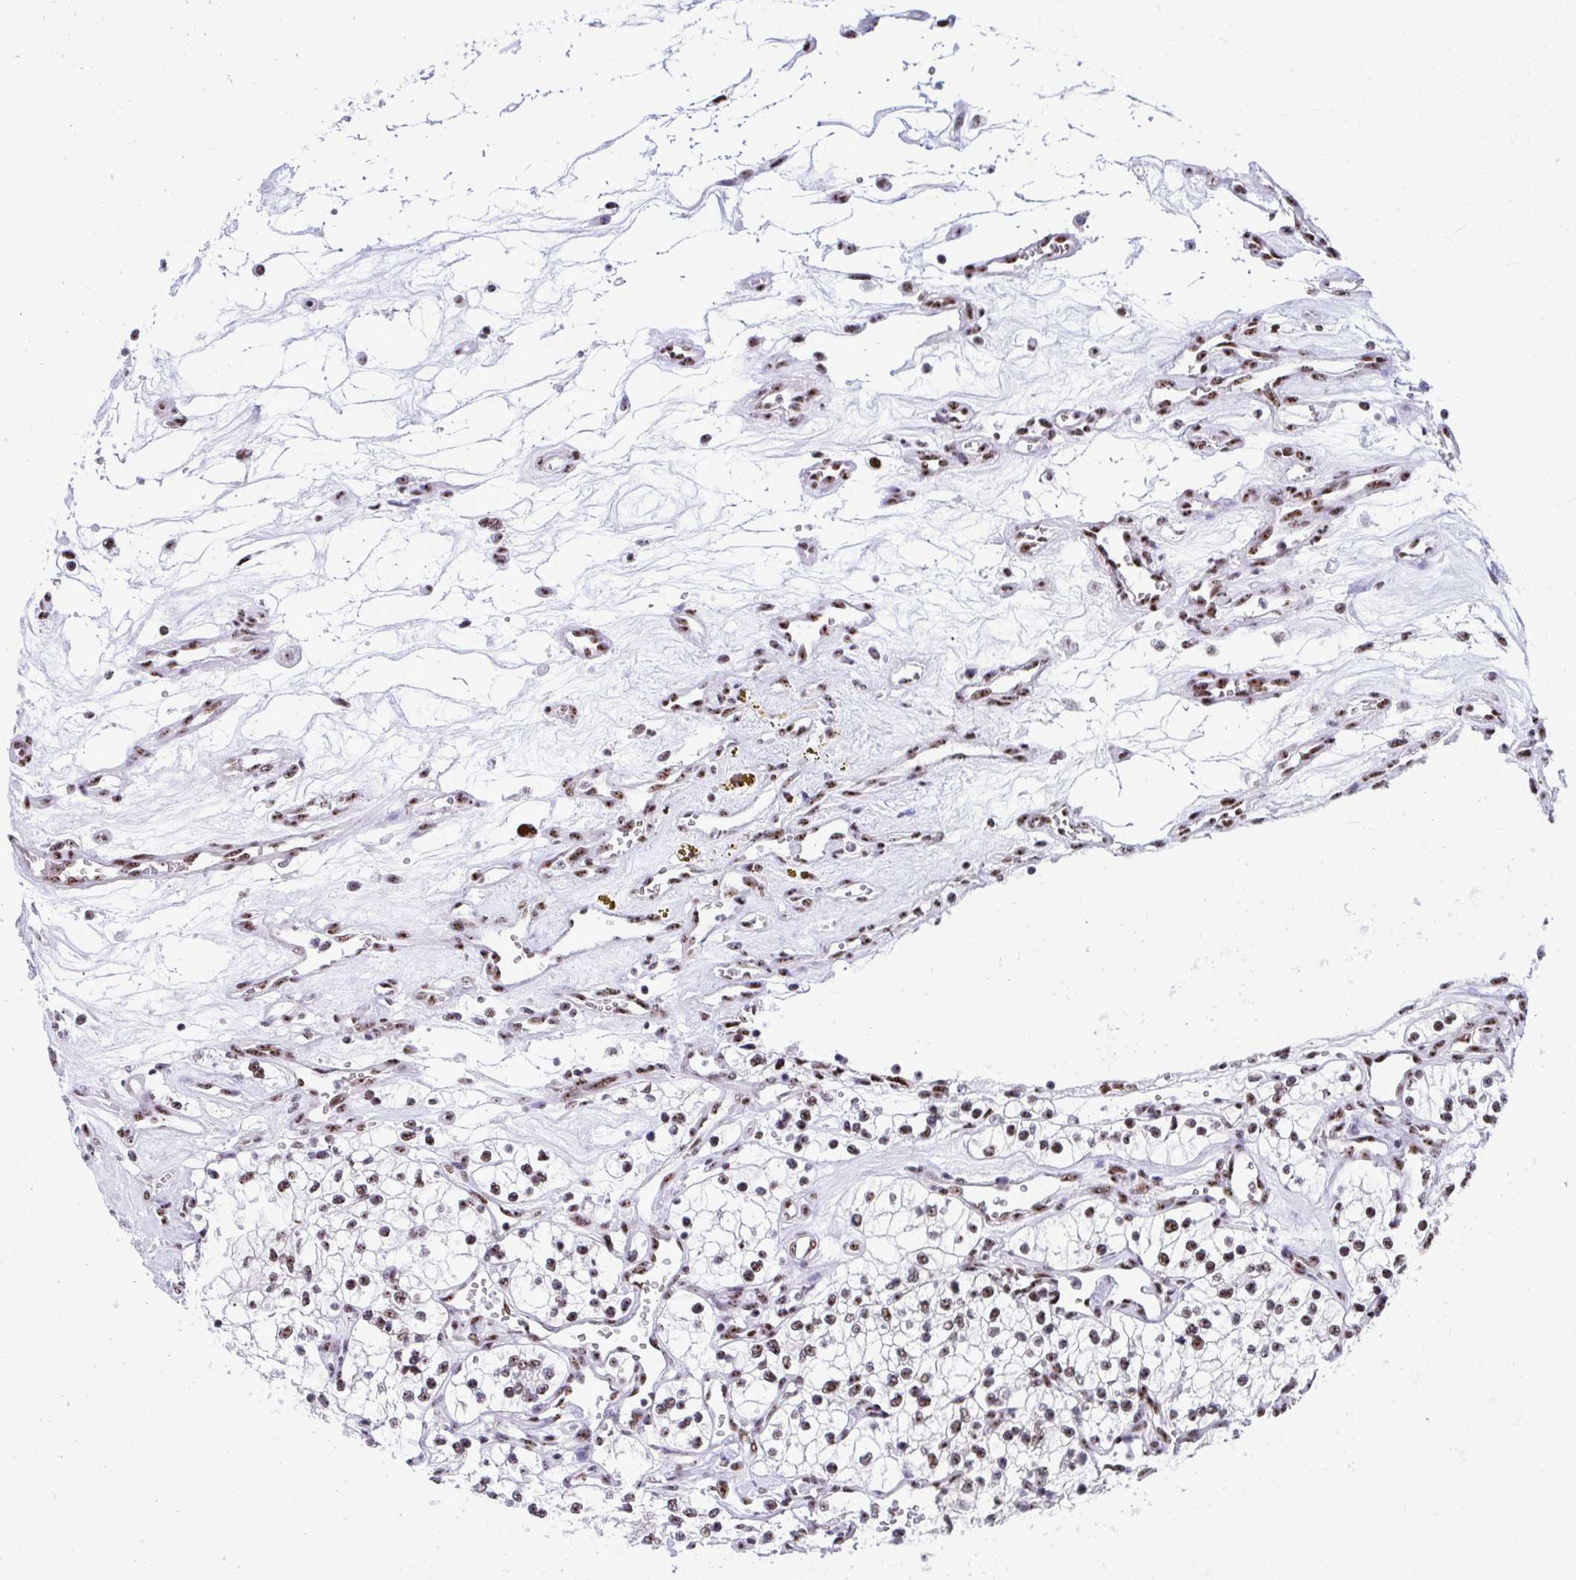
{"staining": {"intensity": "moderate", "quantity": ">75%", "location": "nuclear"}, "tissue": "renal cancer", "cell_type": "Tumor cells", "image_type": "cancer", "snomed": [{"axis": "morphology", "description": "Adenocarcinoma, NOS"}, {"axis": "topography", "description": "Kidney"}], "caption": "Immunohistochemical staining of human renal cancer shows medium levels of moderate nuclear expression in about >75% of tumor cells.", "gene": "PELP1", "patient": {"sex": "female", "age": 69}}